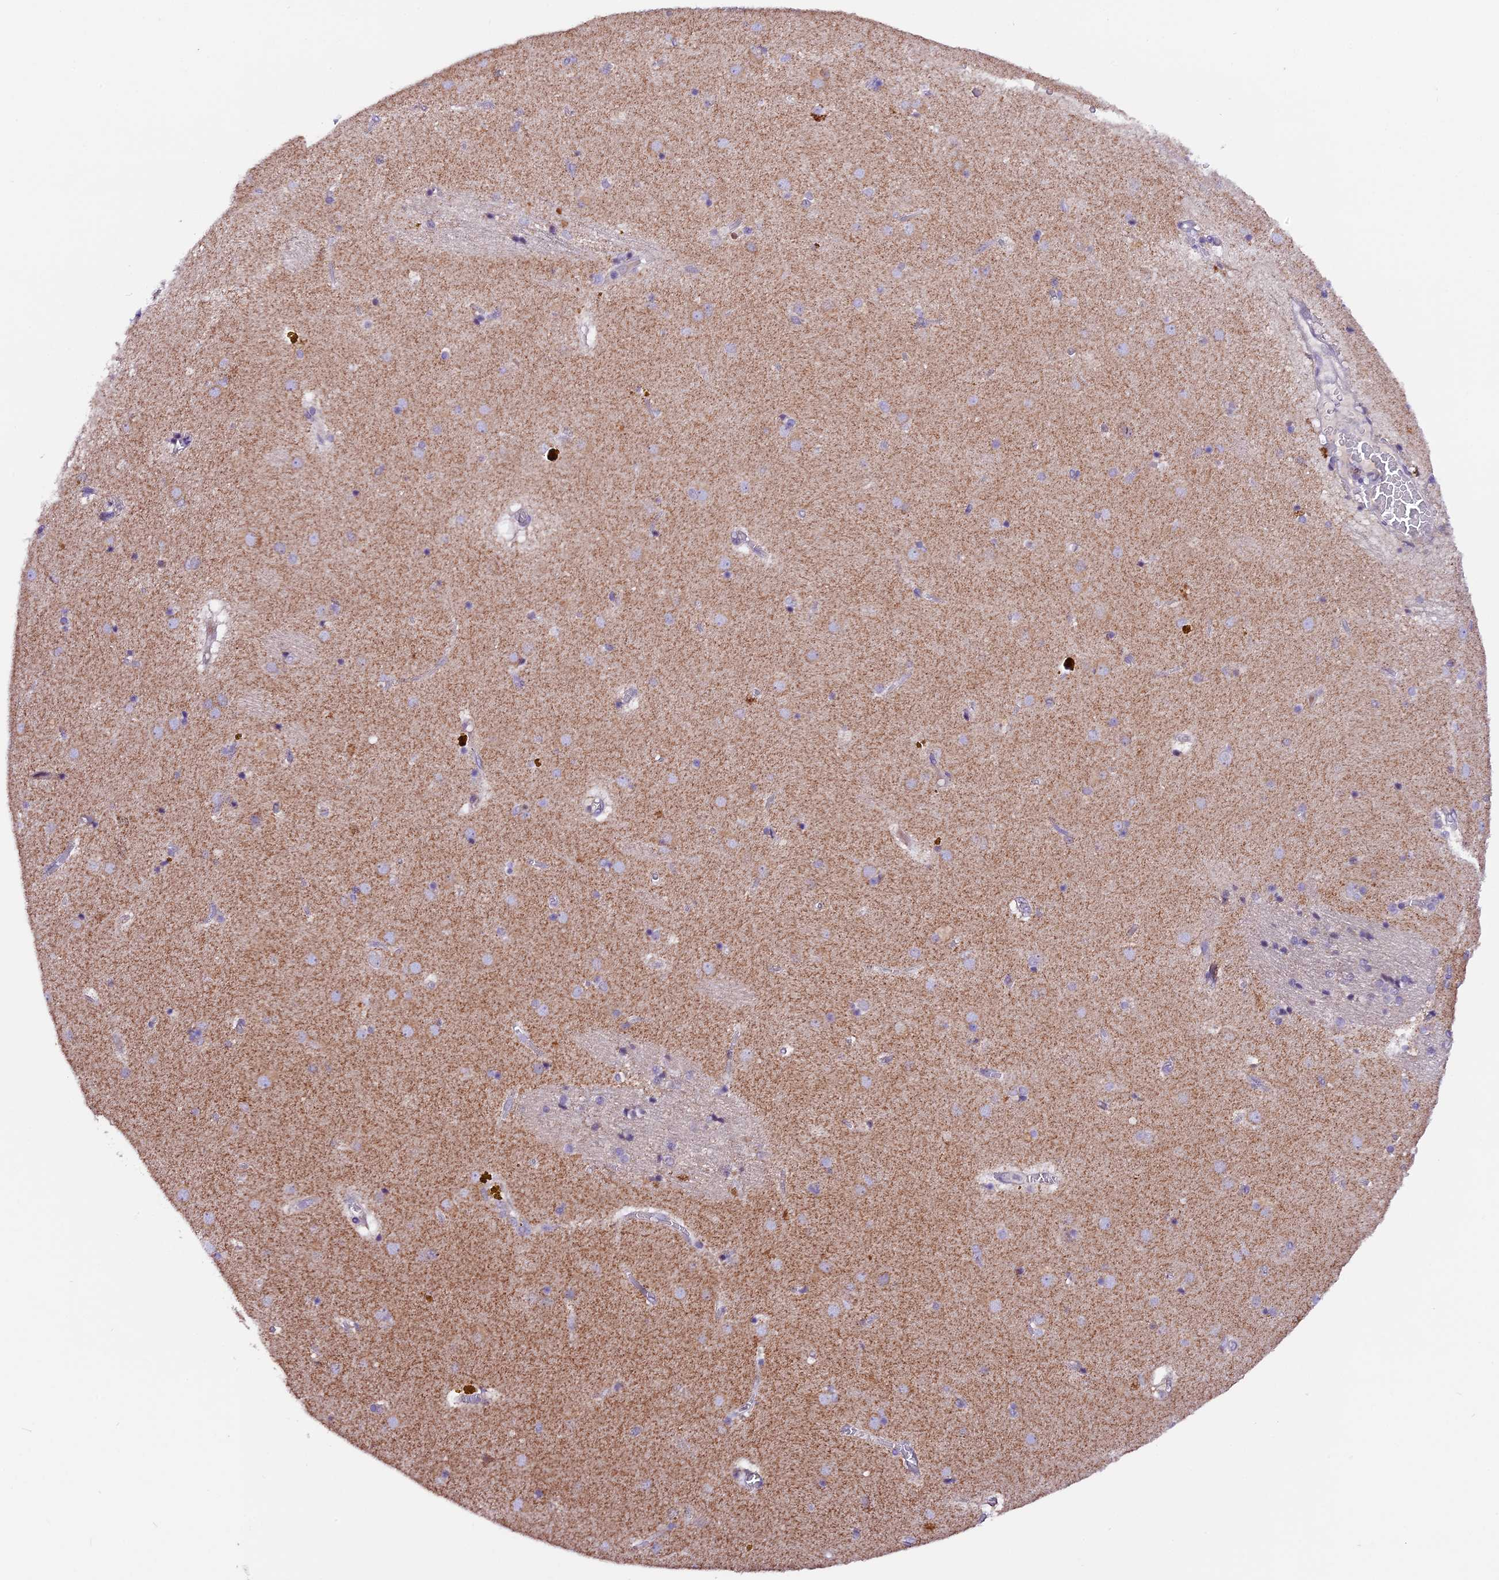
{"staining": {"intensity": "negative", "quantity": "none", "location": "none"}, "tissue": "caudate", "cell_type": "Glial cells", "image_type": "normal", "snomed": [{"axis": "morphology", "description": "Normal tissue, NOS"}, {"axis": "topography", "description": "Lateral ventricle wall"}], "caption": "DAB immunohistochemical staining of normal human caudate reveals no significant positivity in glial cells. (Immunohistochemistry (ihc), brightfield microscopy, high magnification).", "gene": "DDX28", "patient": {"sex": "male", "age": 70}}